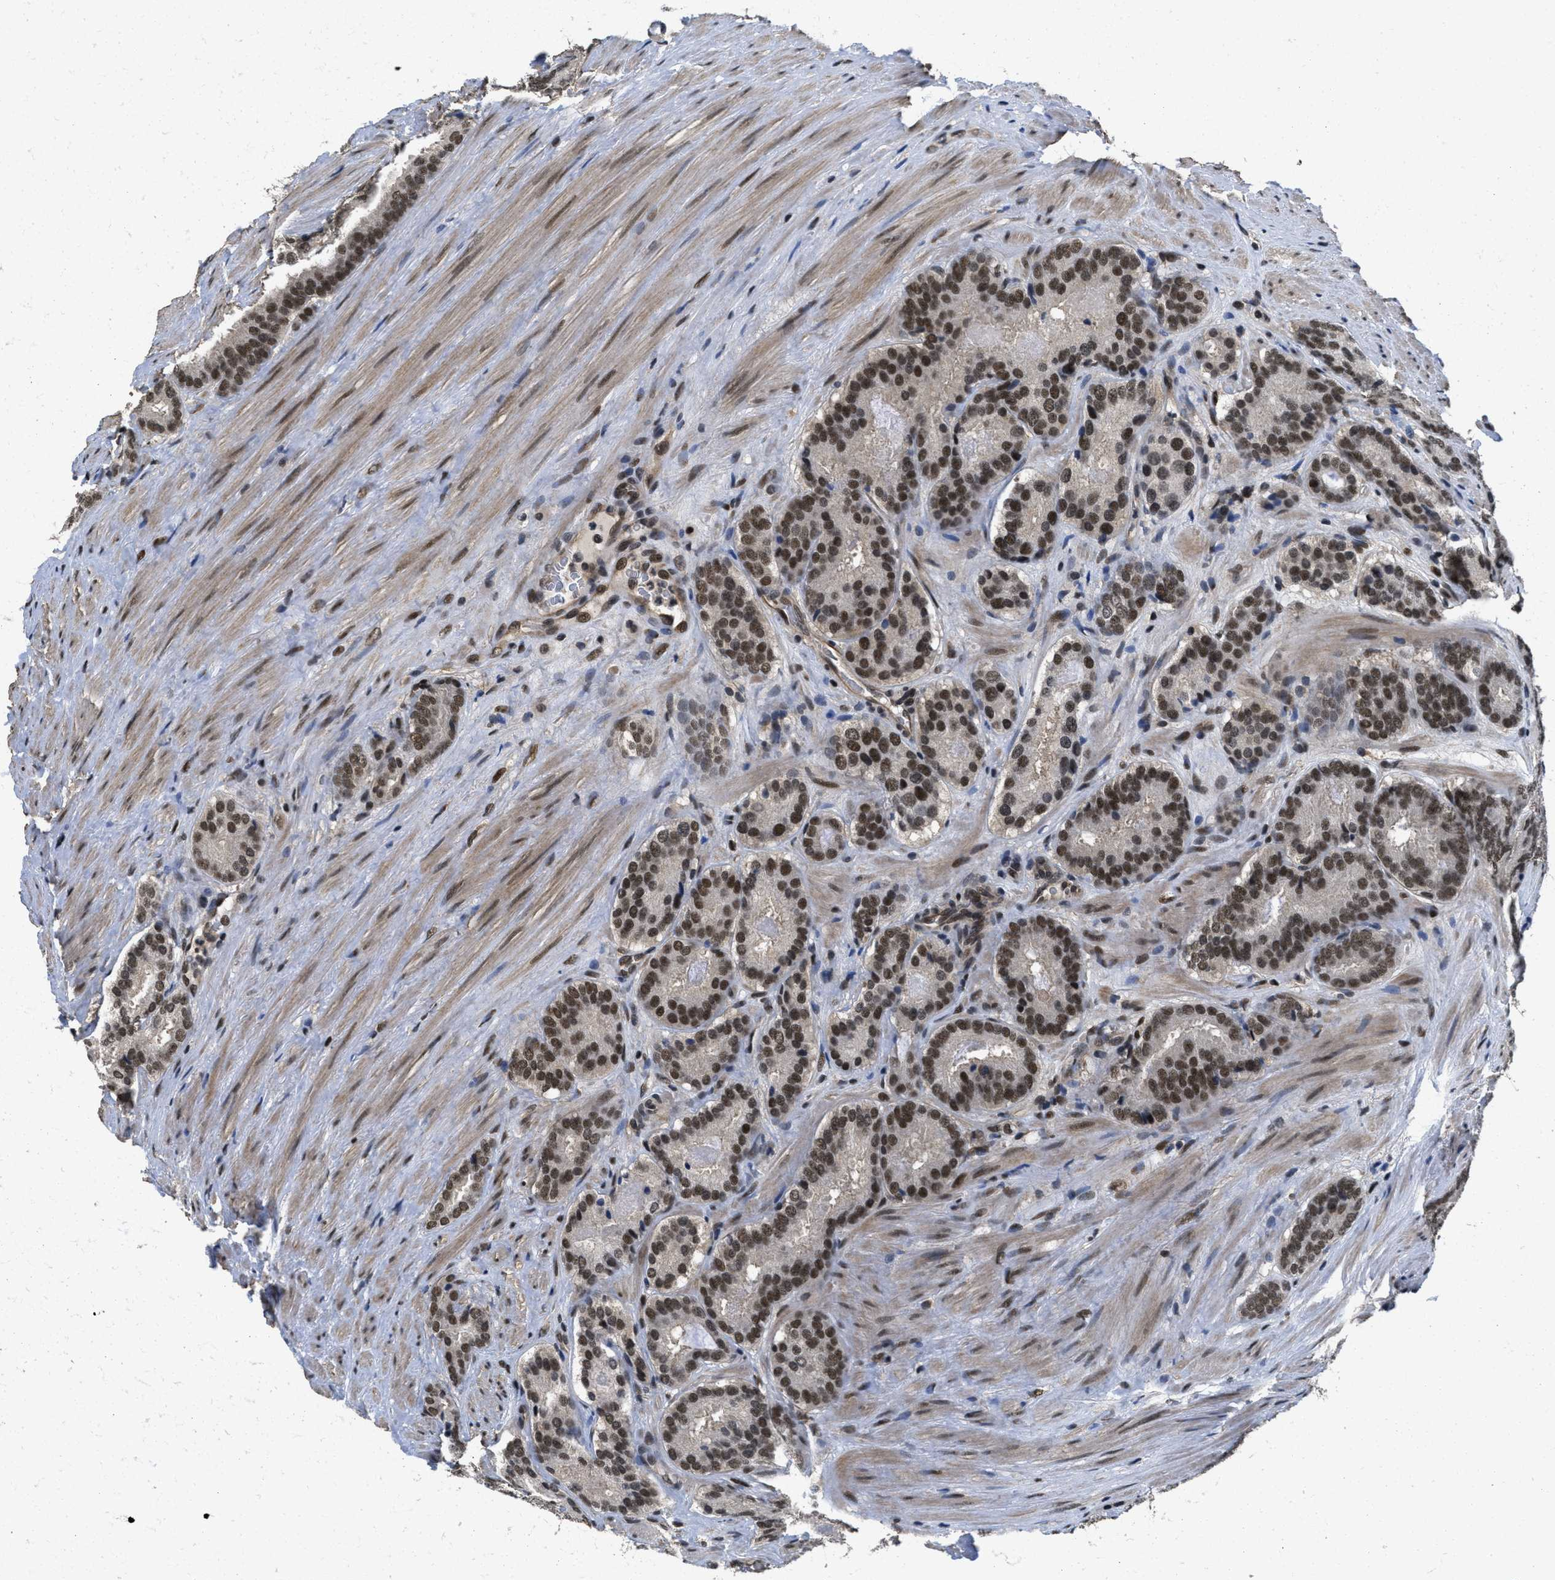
{"staining": {"intensity": "strong", "quantity": ">75%", "location": "nuclear"}, "tissue": "prostate cancer", "cell_type": "Tumor cells", "image_type": "cancer", "snomed": [{"axis": "morphology", "description": "Adenocarcinoma, Low grade"}, {"axis": "topography", "description": "Prostate"}], "caption": "Brown immunohistochemical staining in prostate cancer exhibits strong nuclear staining in approximately >75% of tumor cells. Nuclei are stained in blue.", "gene": "CUL4B", "patient": {"sex": "male", "age": 69}}